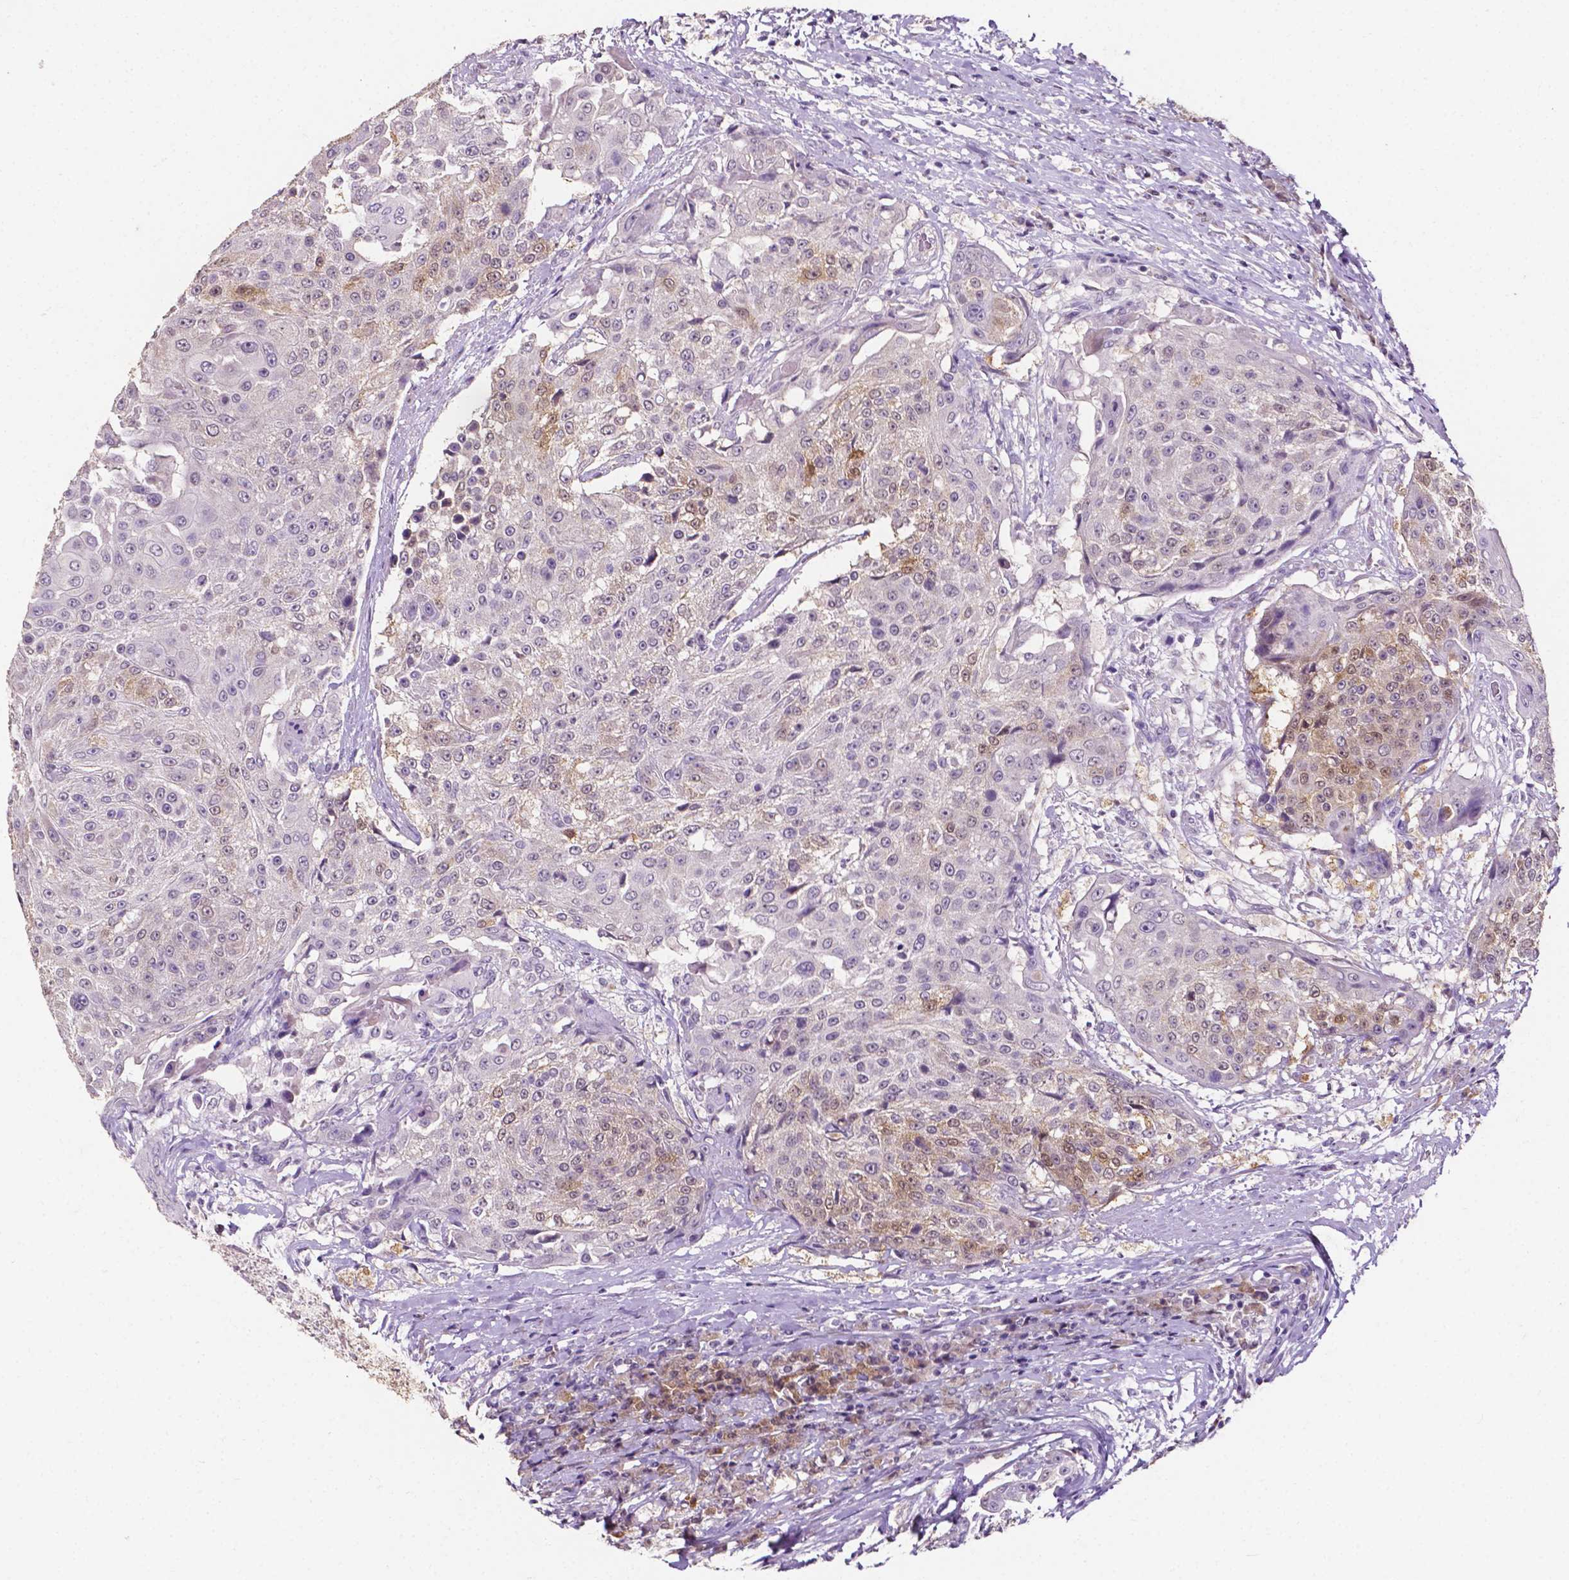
{"staining": {"intensity": "moderate", "quantity": "<25%", "location": "cytoplasmic/membranous,nuclear"}, "tissue": "urothelial cancer", "cell_type": "Tumor cells", "image_type": "cancer", "snomed": [{"axis": "morphology", "description": "Urothelial carcinoma, High grade"}, {"axis": "topography", "description": "Urinary bladder"}], "caption": "Immunohistochemistry (DAB (3,3'-diaminobenzidine)) staining of human urothelial carcinoma (high-grade) exhibits moderate cytoplasmic/membranous and nuclear protein positivity in about <25% of tumor cells. Using DAB (3,3'-diaminobenzidine) (brown) and hematoxylin (blue) stains, captured at high magnification using brightfield microscopy.", "gene": "PSAT1", "patient": {"sex": "female", "age": 63}}